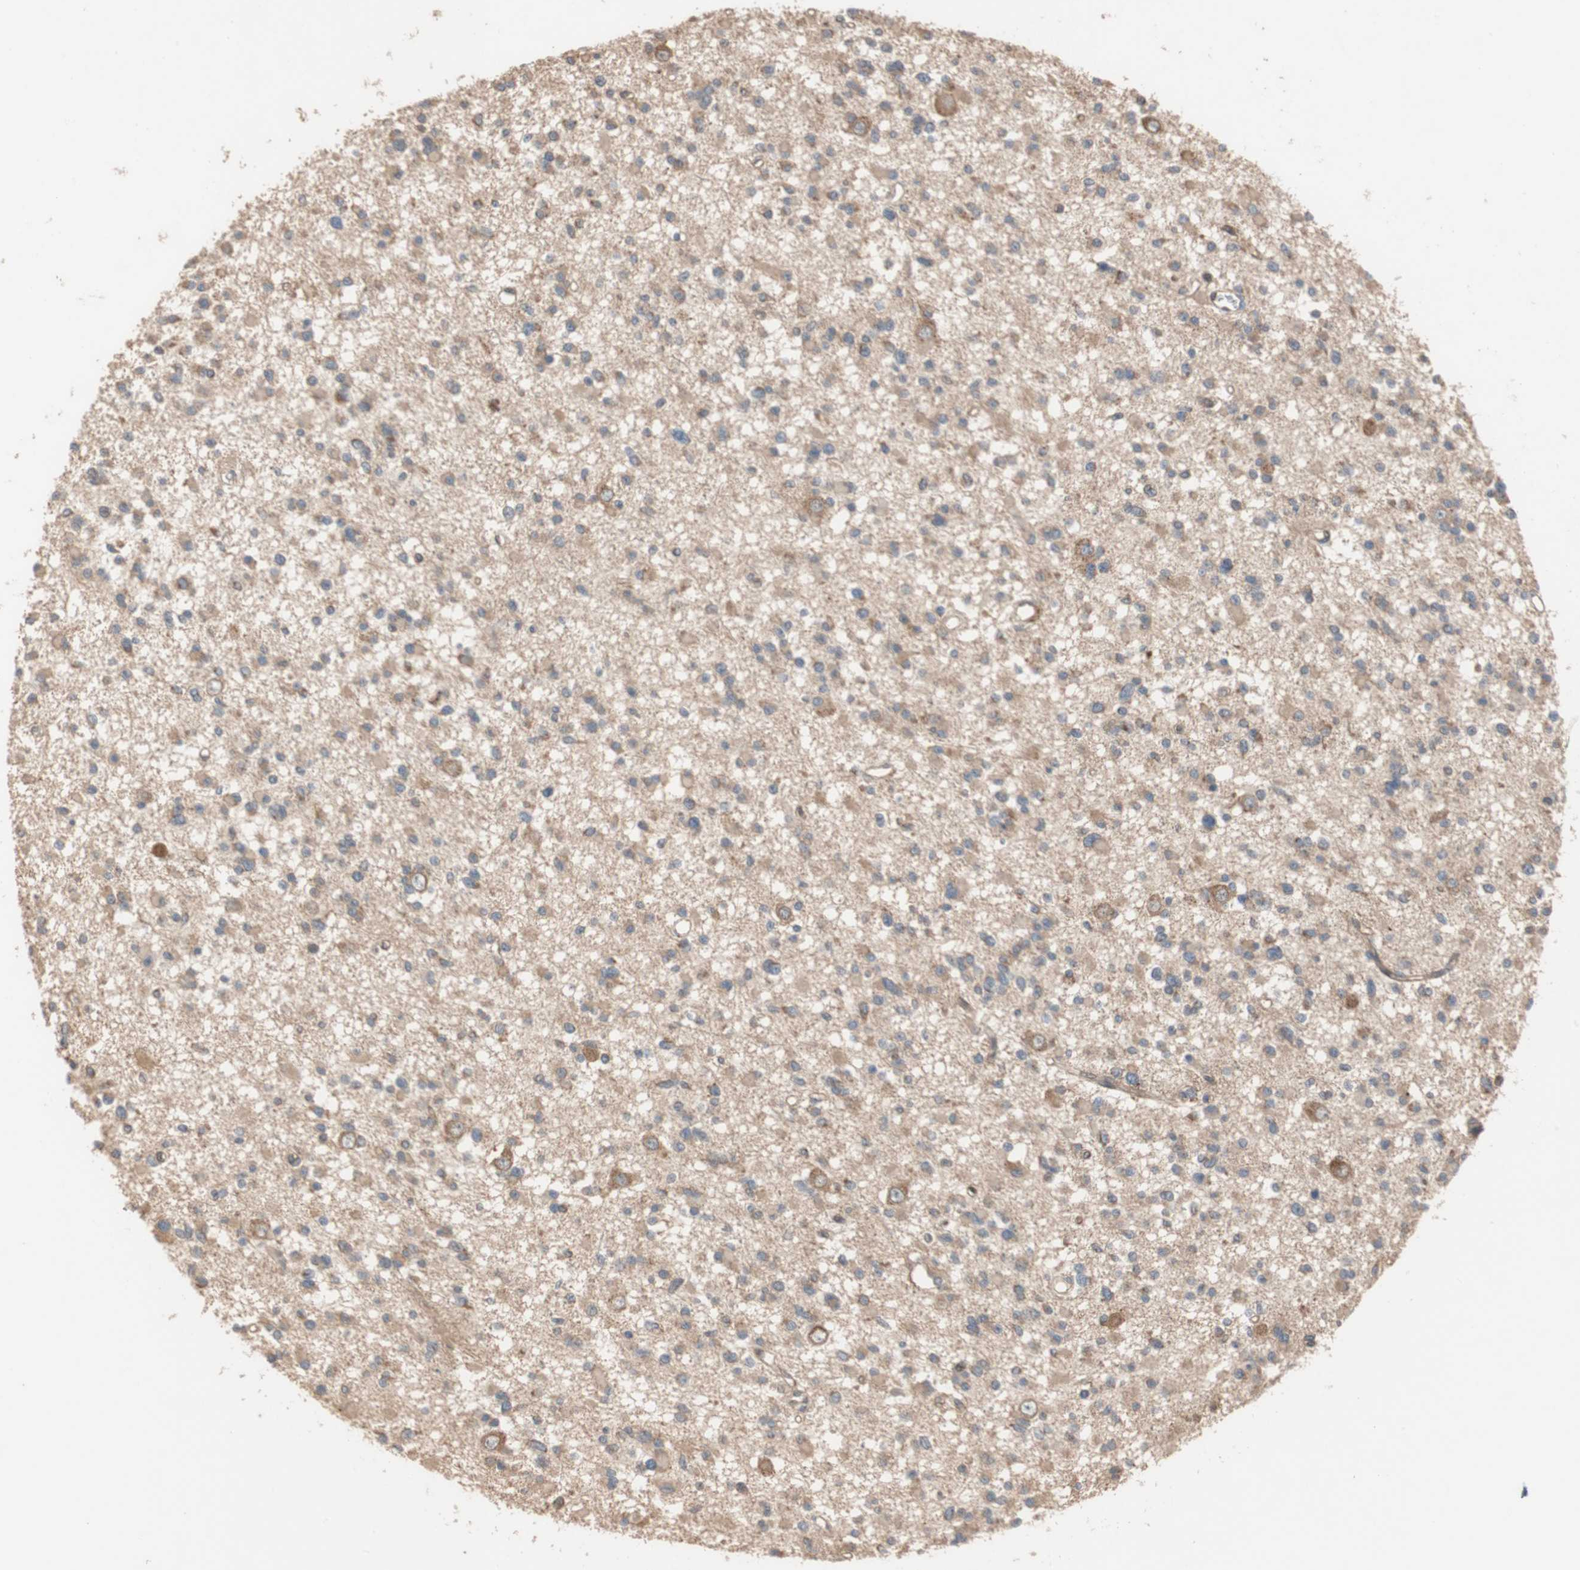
{"staining": {"intensity": "moderate", "quantity": ">75%", "location": "cytoplasmic/membranous"}, "tissue": "glioma", "cell_type": "Tumor cells", "image_type": "cancer", "snomed": [{"axis": "morphology", "description": "Glioma, malignant, Low grade"}, {"axis": "topography", "description": "Brain"}], "caption": "A high-resolution image shows IHC staining of glioma, which exhibits moderate cytoplasmic/membranous positivity in about >75% of tumor cells. (DAB IHC with brightfield microscopy, high magnification).", "gene": "MAP4K2", "patient": {"sex": "female", "age": 22}}